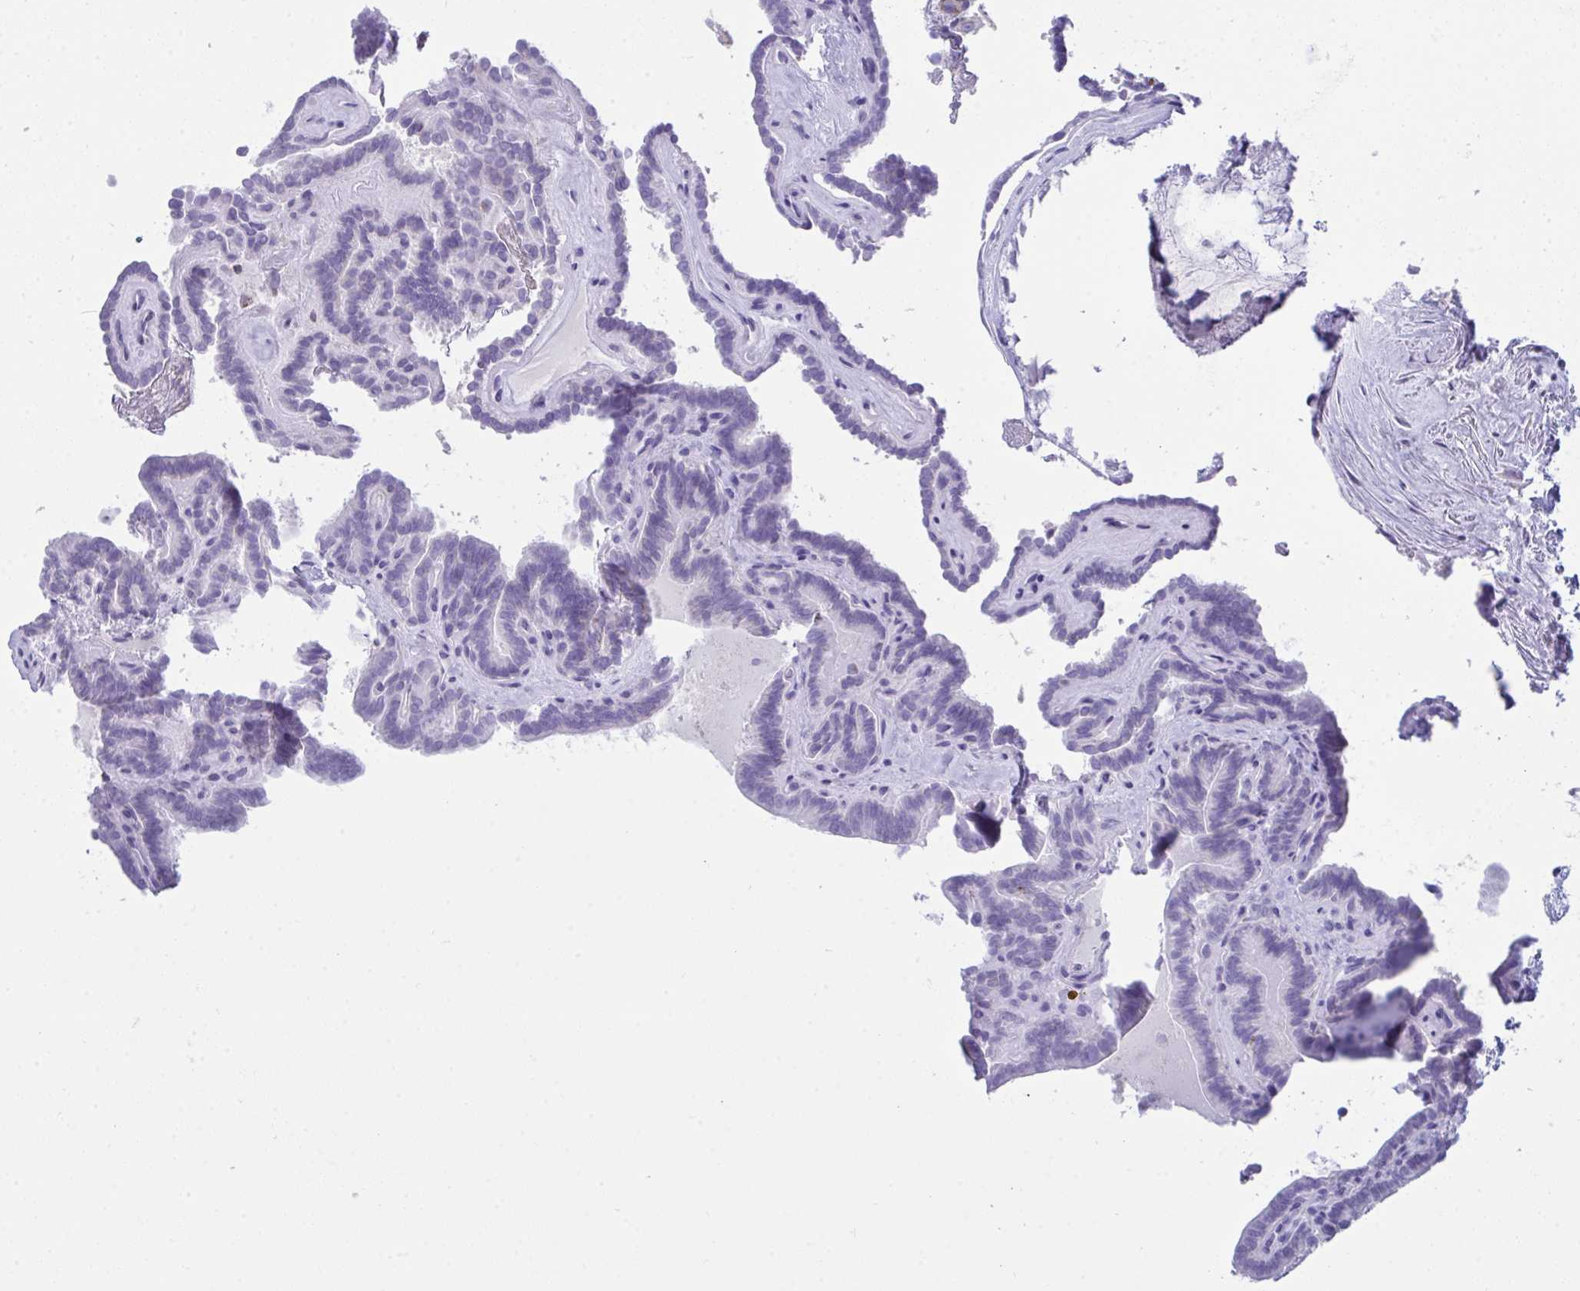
{"staining": {"intensity": "negative", "quantity": "none", "location": "none"}, "tissue": "thyroid cancer", "cell_type": "Tumor cells", "image_type": "cancer", "snomed": [{"axis": "morphology", "description": "Papillary adenocarcinoma, NOS"}, {"axis": "topography", "description": "Thyroid gland"}], "caption": "High magnification brightfield microscopy of thyroid cancer stained with DAB (brown) and counterstained with hematoxylin (blue): tumor cells show no significant staining.", "gene": "PLA2G12B", "patient": {"sex": "female", "age": 21}}